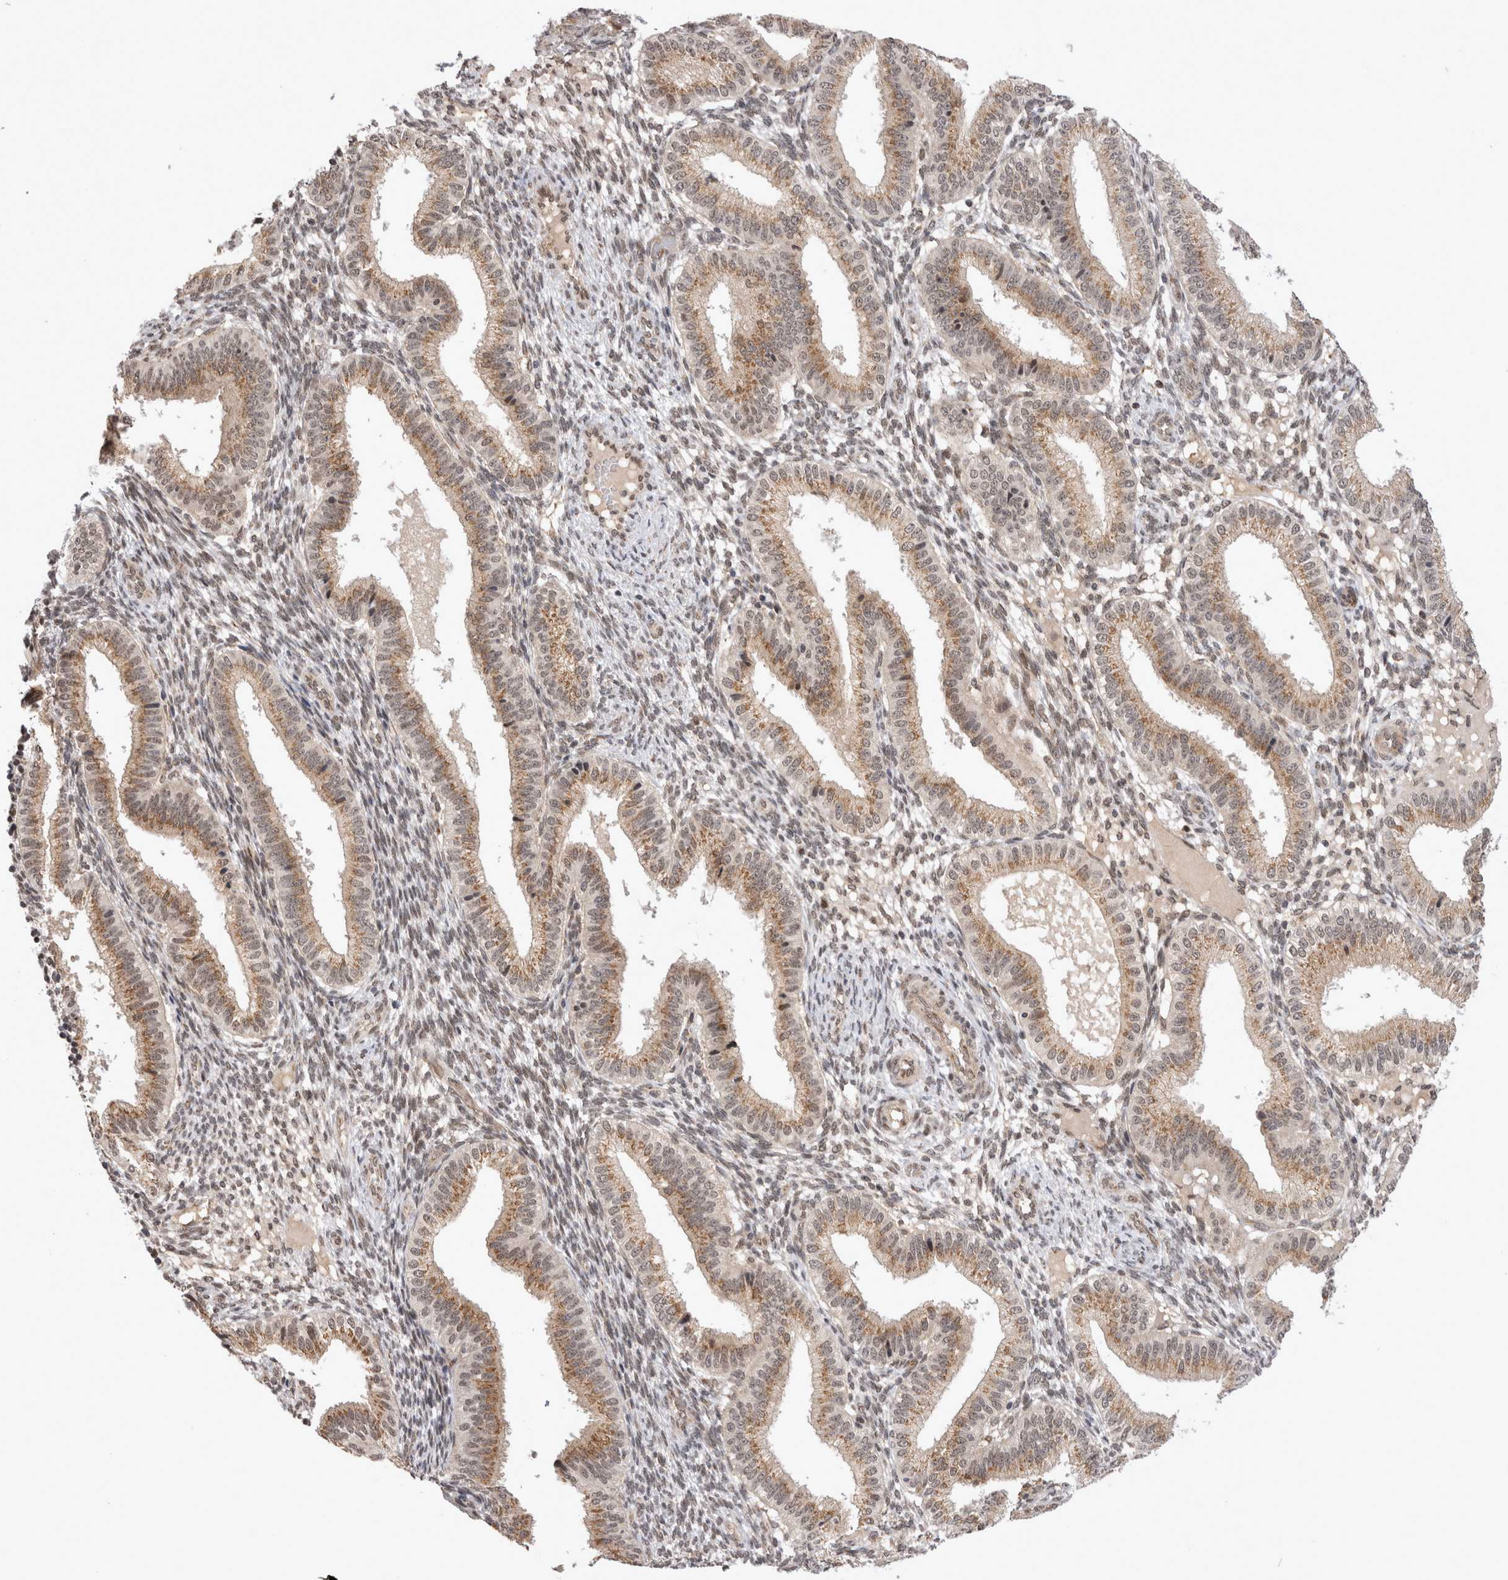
{"staining": {"intensity": "weak", "quantity": ">75%", "location": "nuclear"}, "tissue": "endometrium", "cell_type": "Cells in endometrial stroma", "image_type": "normal", "snomed": [{"axis": "morphology", "description": "Normal tissue, NOS"}, {"axis": "topography", "description": "Endometrium"}], "caption": "Weak nuclear protein staining is appreciated in approximately >75% of cells in endometrial stroma in endometrium. The protein of interest is shown in brown color, while the nuclei are stained blue.", "gene": "TMEM65", "patient": {"sex": "female", "age": 39}}